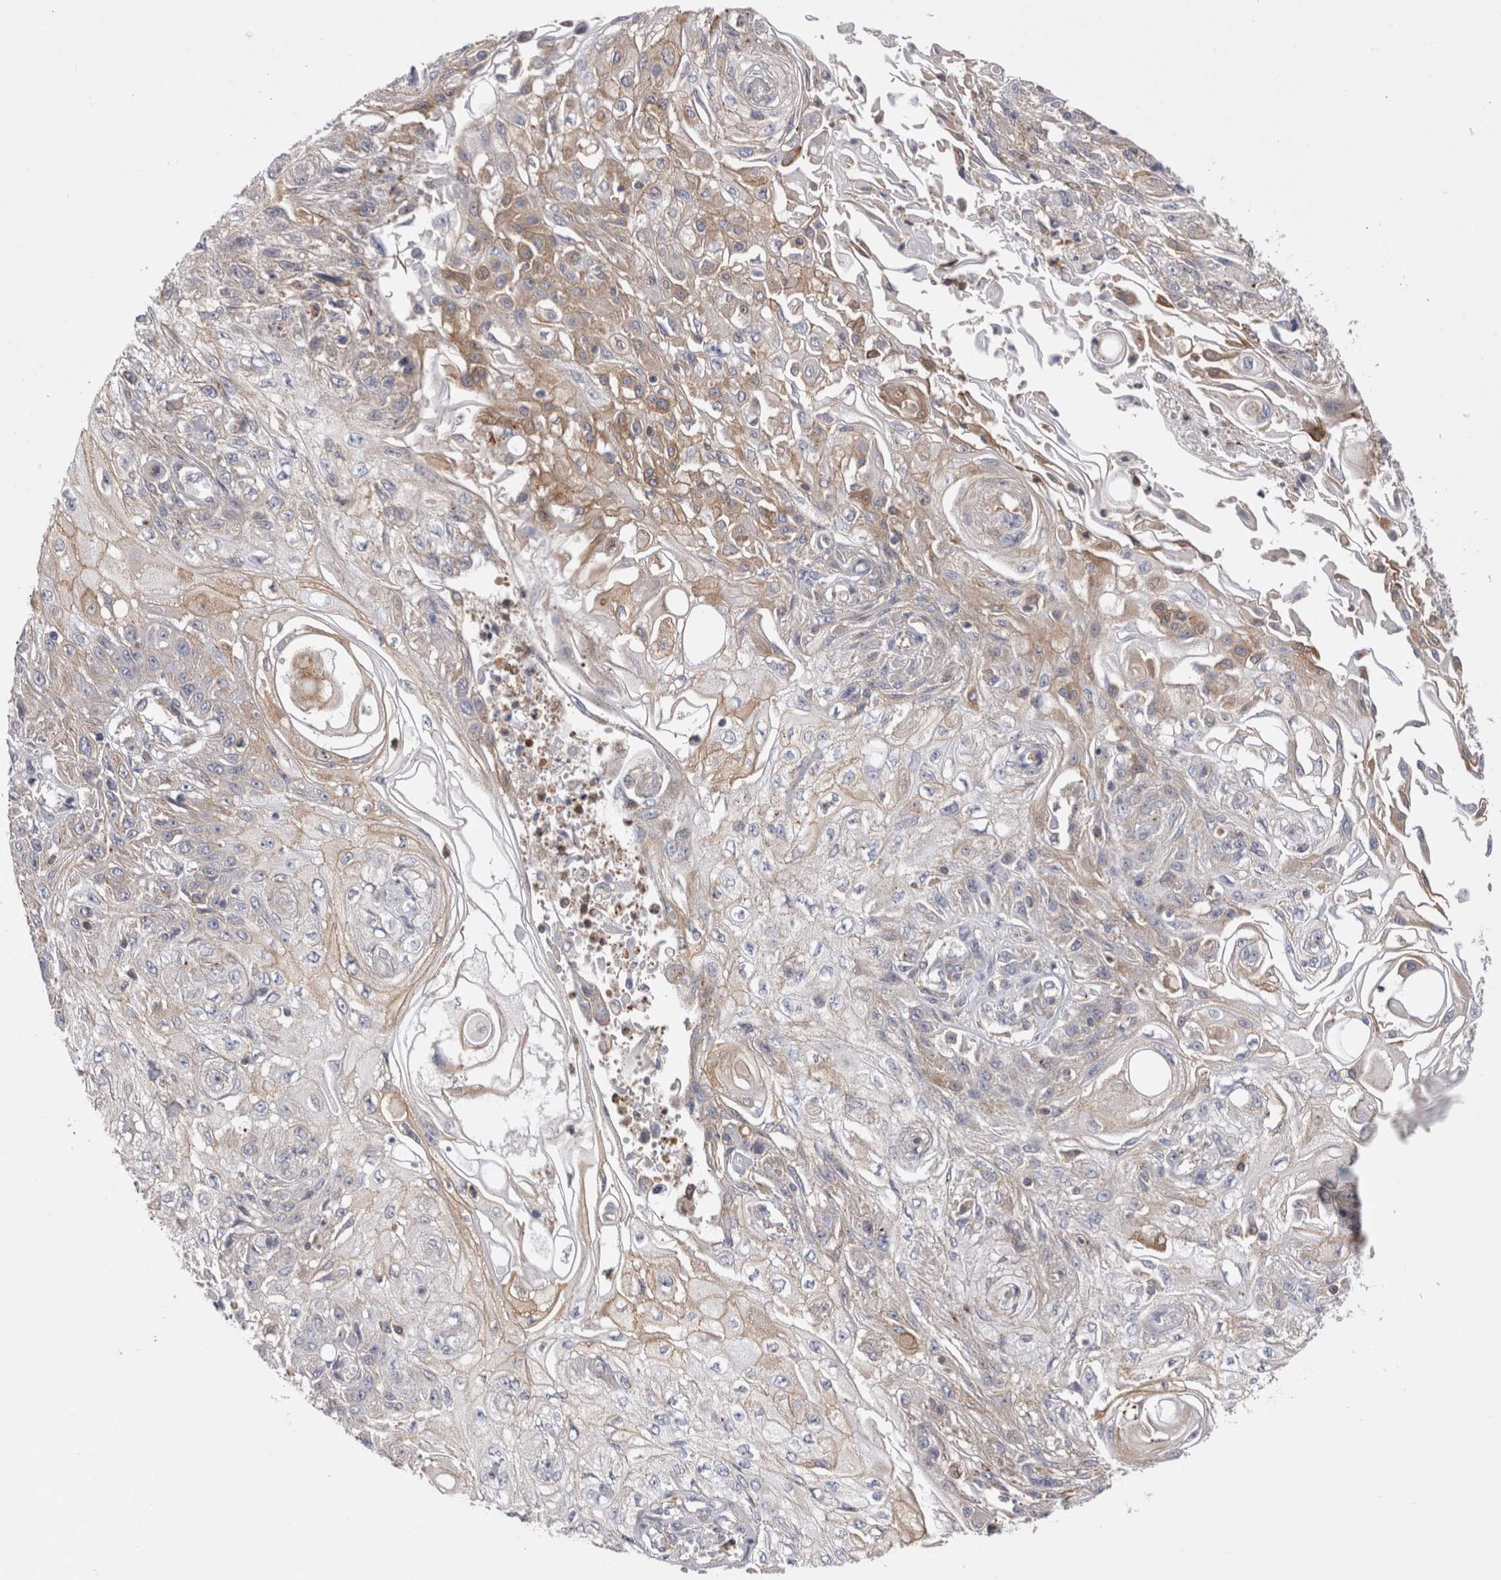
{"staining": {"intensity": "moderate", "quantity": "<25%", "location": "cytoplasmic/membranous"}, "tissue": "skin cancer", "cell_type": "Tumor cells", "image_type": "cancer", "snomed": [{"axis": "morphology", "description": "Squamous cell carcinoma, NOS"}, {"axis": "morphology", "description": "Squamous cell carcinoma, metastatic, NOS"}, {"axis": "topography", "description": "Skin"}, {"axis": "topography", "description": "Lymph node"}], "caption": "DAB immunohistochemical staining of skin squamous cell carcinoma shows moderate cytoplasmic/membranous protein expression in approximately <25% of tumor cells.", "gene": "RAB11FIP1", "patient": {"sex": "male", "age": 75}}